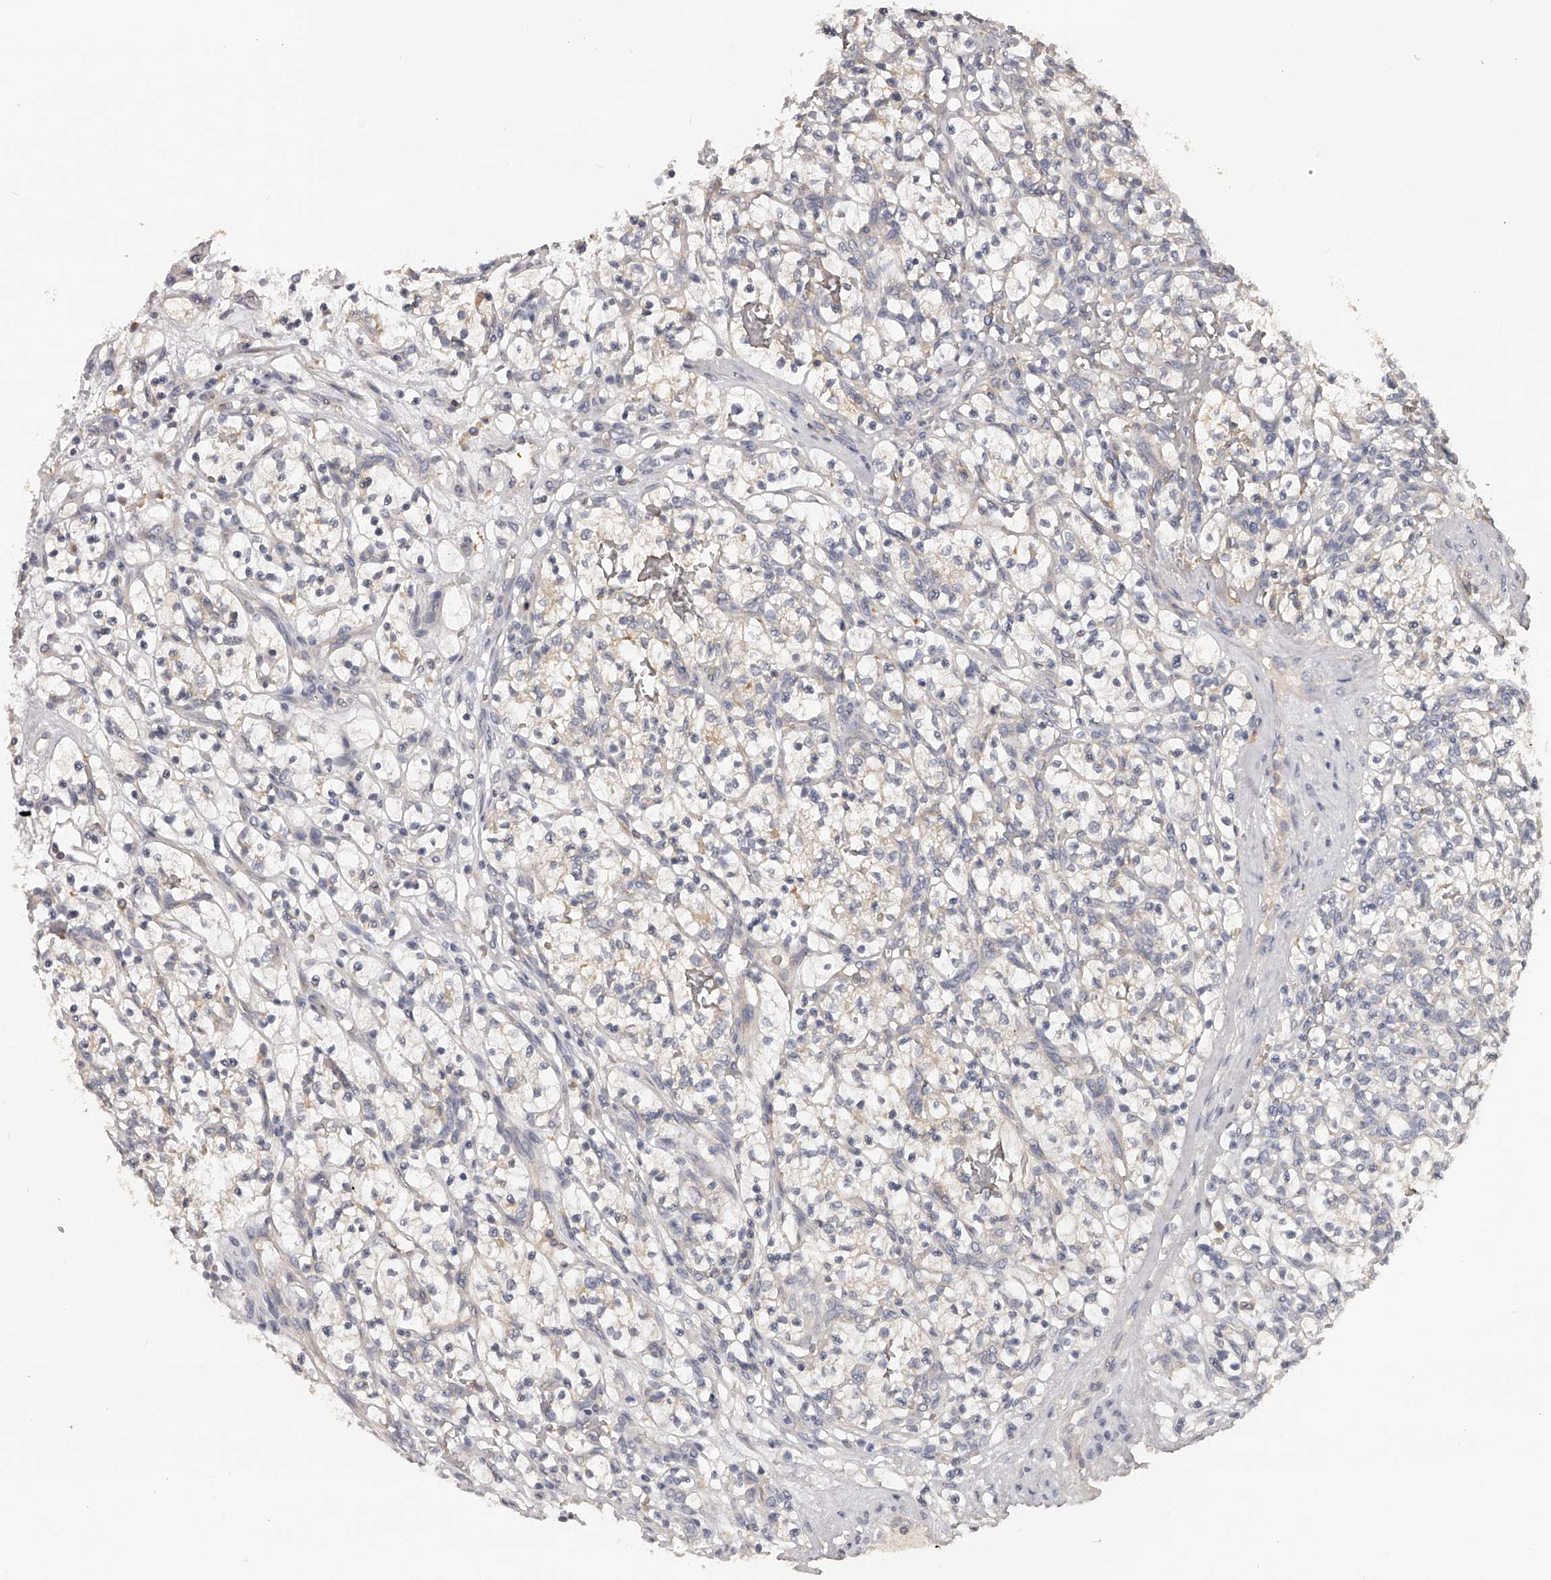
{"staining": {"intensity": "negative", "quantity": "none", "location": "none"}, "tissue": "renal cancer", "cell_type": "Tumor cells", "image_type": "cancer", "snomed": [{"axis": "morphology", "description": "Adenocarcinoma, NOS"}, {"axis": "topography", "description": "Kidney"}], "caption": "High power microscopy micrograph of an immunohistochemistry image of renal adenocarcinoma, revealing no significant staining in tumor cells.", "gene": "TNN", "patient": {"sex": "female", "age": 57}}